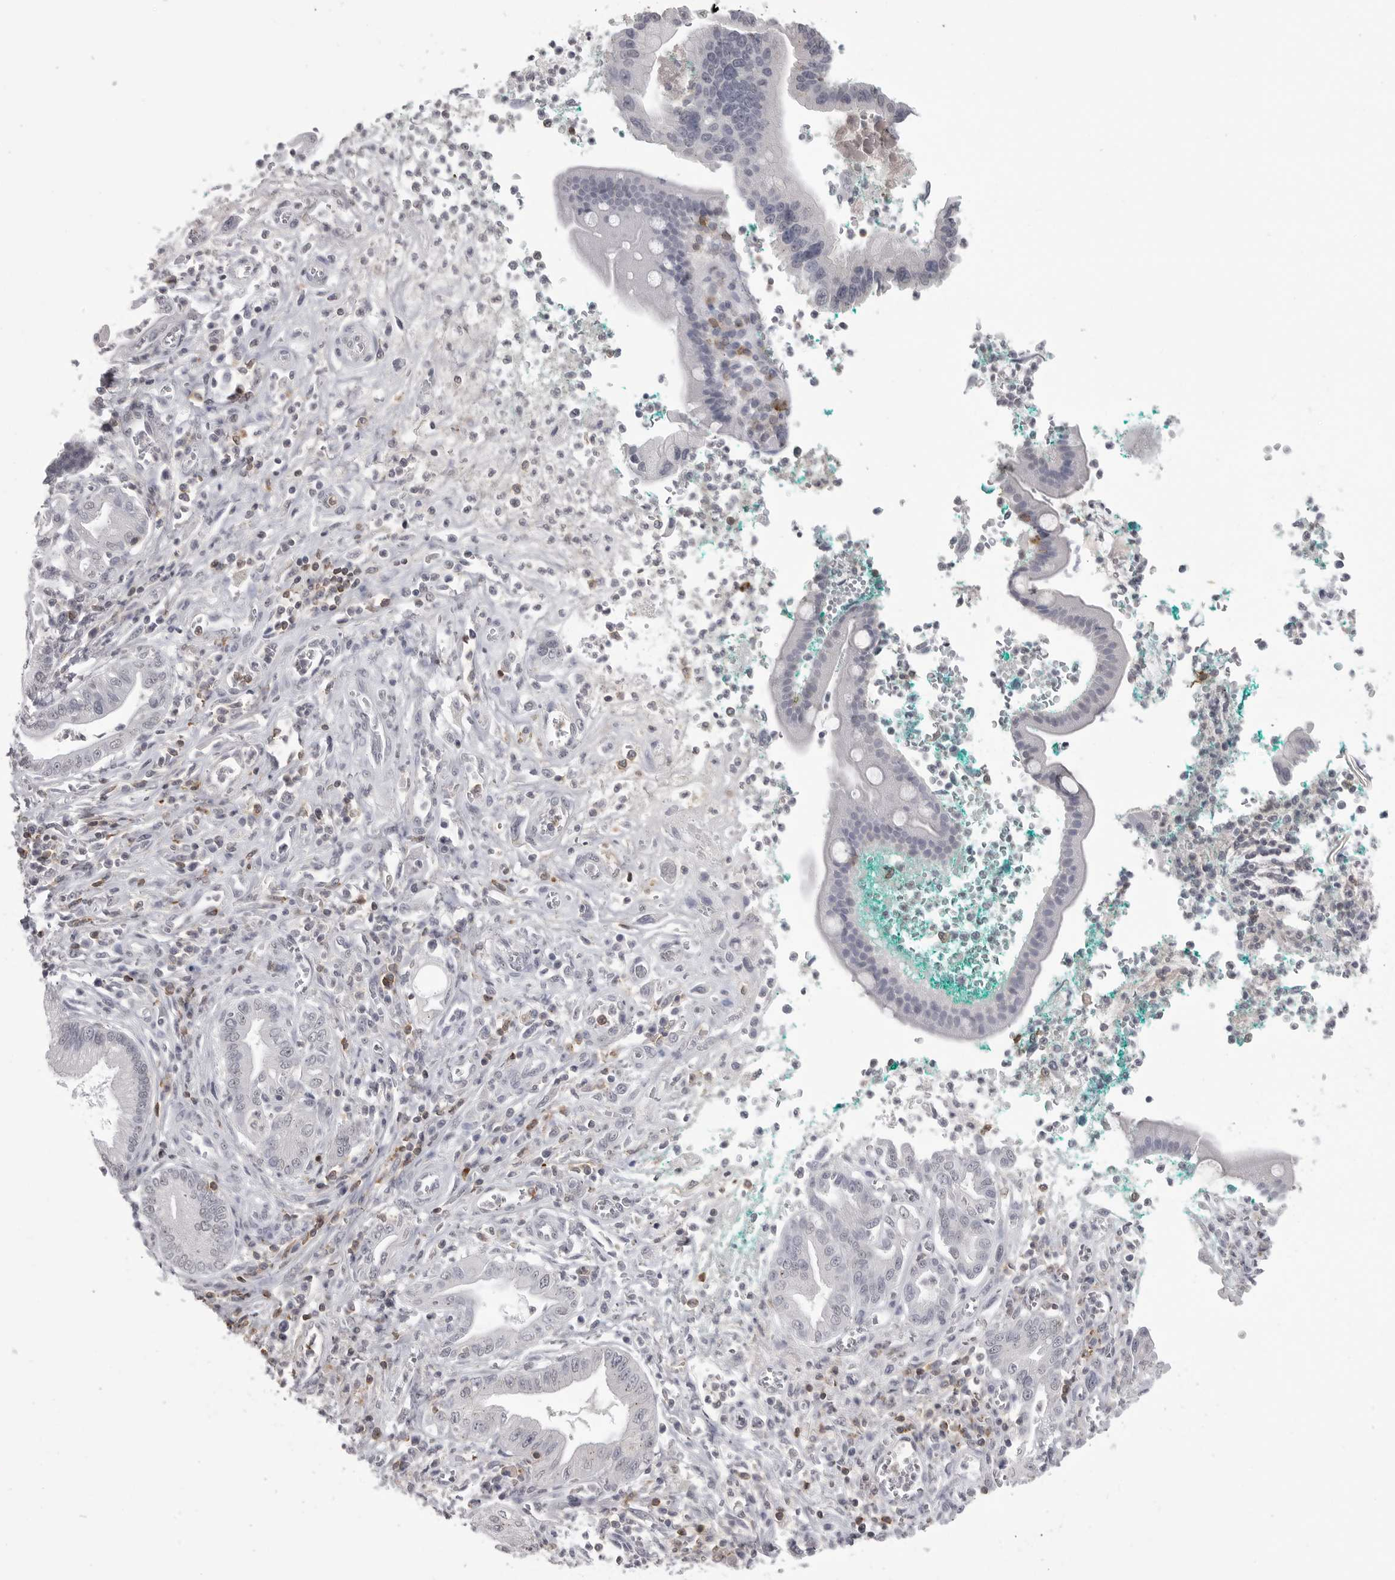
{"staining": {"intensity": "negative", "quantity": "none", "location": "none"}, "tissue": "pancreatic cancer", "cell_type": "Tumor cells", "image_type": "cancer", "snomed": [{"axis": "morphology", "description": "Adenocarcinoma, NOS"}, {"axis": "topography", "description": "Pancreas"}], "caption": "DAB (3,3'-diaminobenzidine) immunohistochemical staining of adenocarcinoma (pancreatic) reveals no significant expression in tumor cells.", "gene": "ITGAL", "patient": {"sex": "male", "age": 78}}